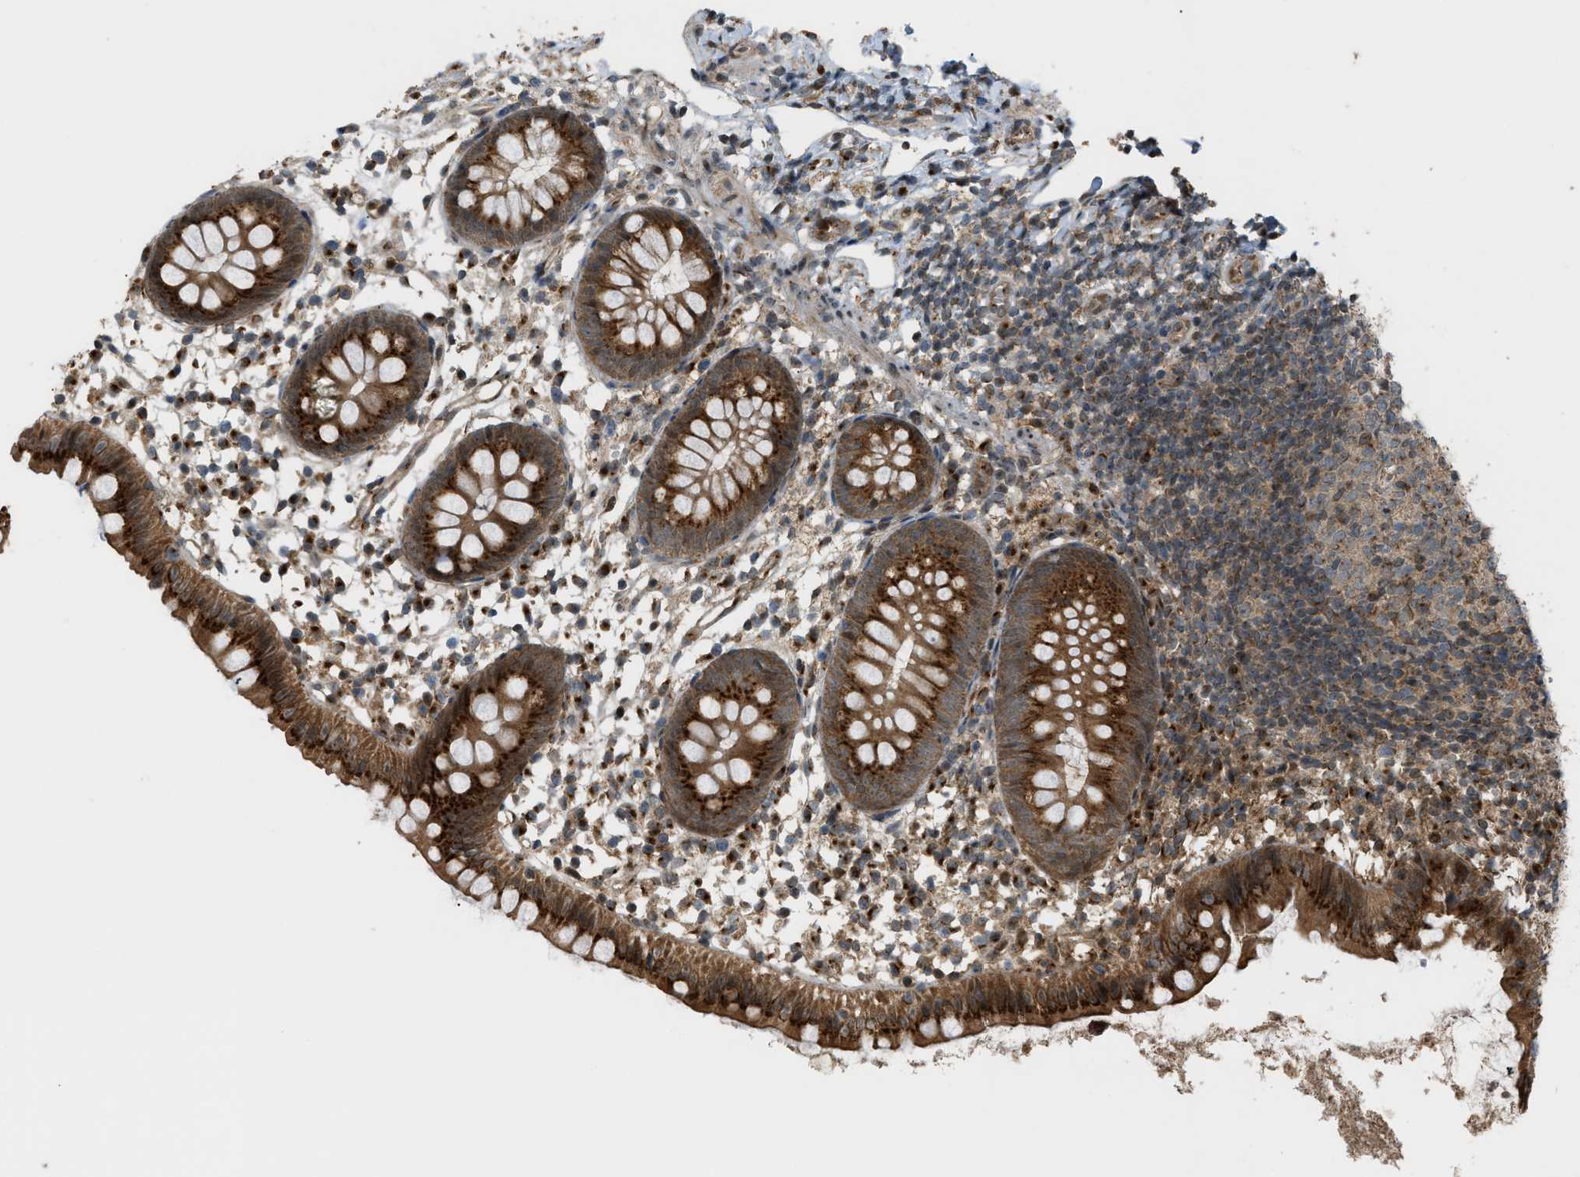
{"staining": {"intensity": "strong", "quantity": ">75%", "location": "cytoplasmic/membranous,nuclear"}, "tissue": "appendix", "cell_type": "Glandular cells", "image_type": "normal", "snomed": [{"axis": "morphology", "description": "Normal tissue, NOS"}, {"axis": "topography", "description": "Appendix"}], "caption": "Strong cytoplasmic/membranous,nuclear protein positivity is seen in approximately >75% of glandular cells in appendix. The staining was performed using DAB (3,3'-diaminobenzidine) to visualize the protein expression in brown, while the nuclei were stained in blue with hematoxylin (Magnification: 20x).", "gene": "CCDC186", "patient": {"sex": "female", "age": 20}}